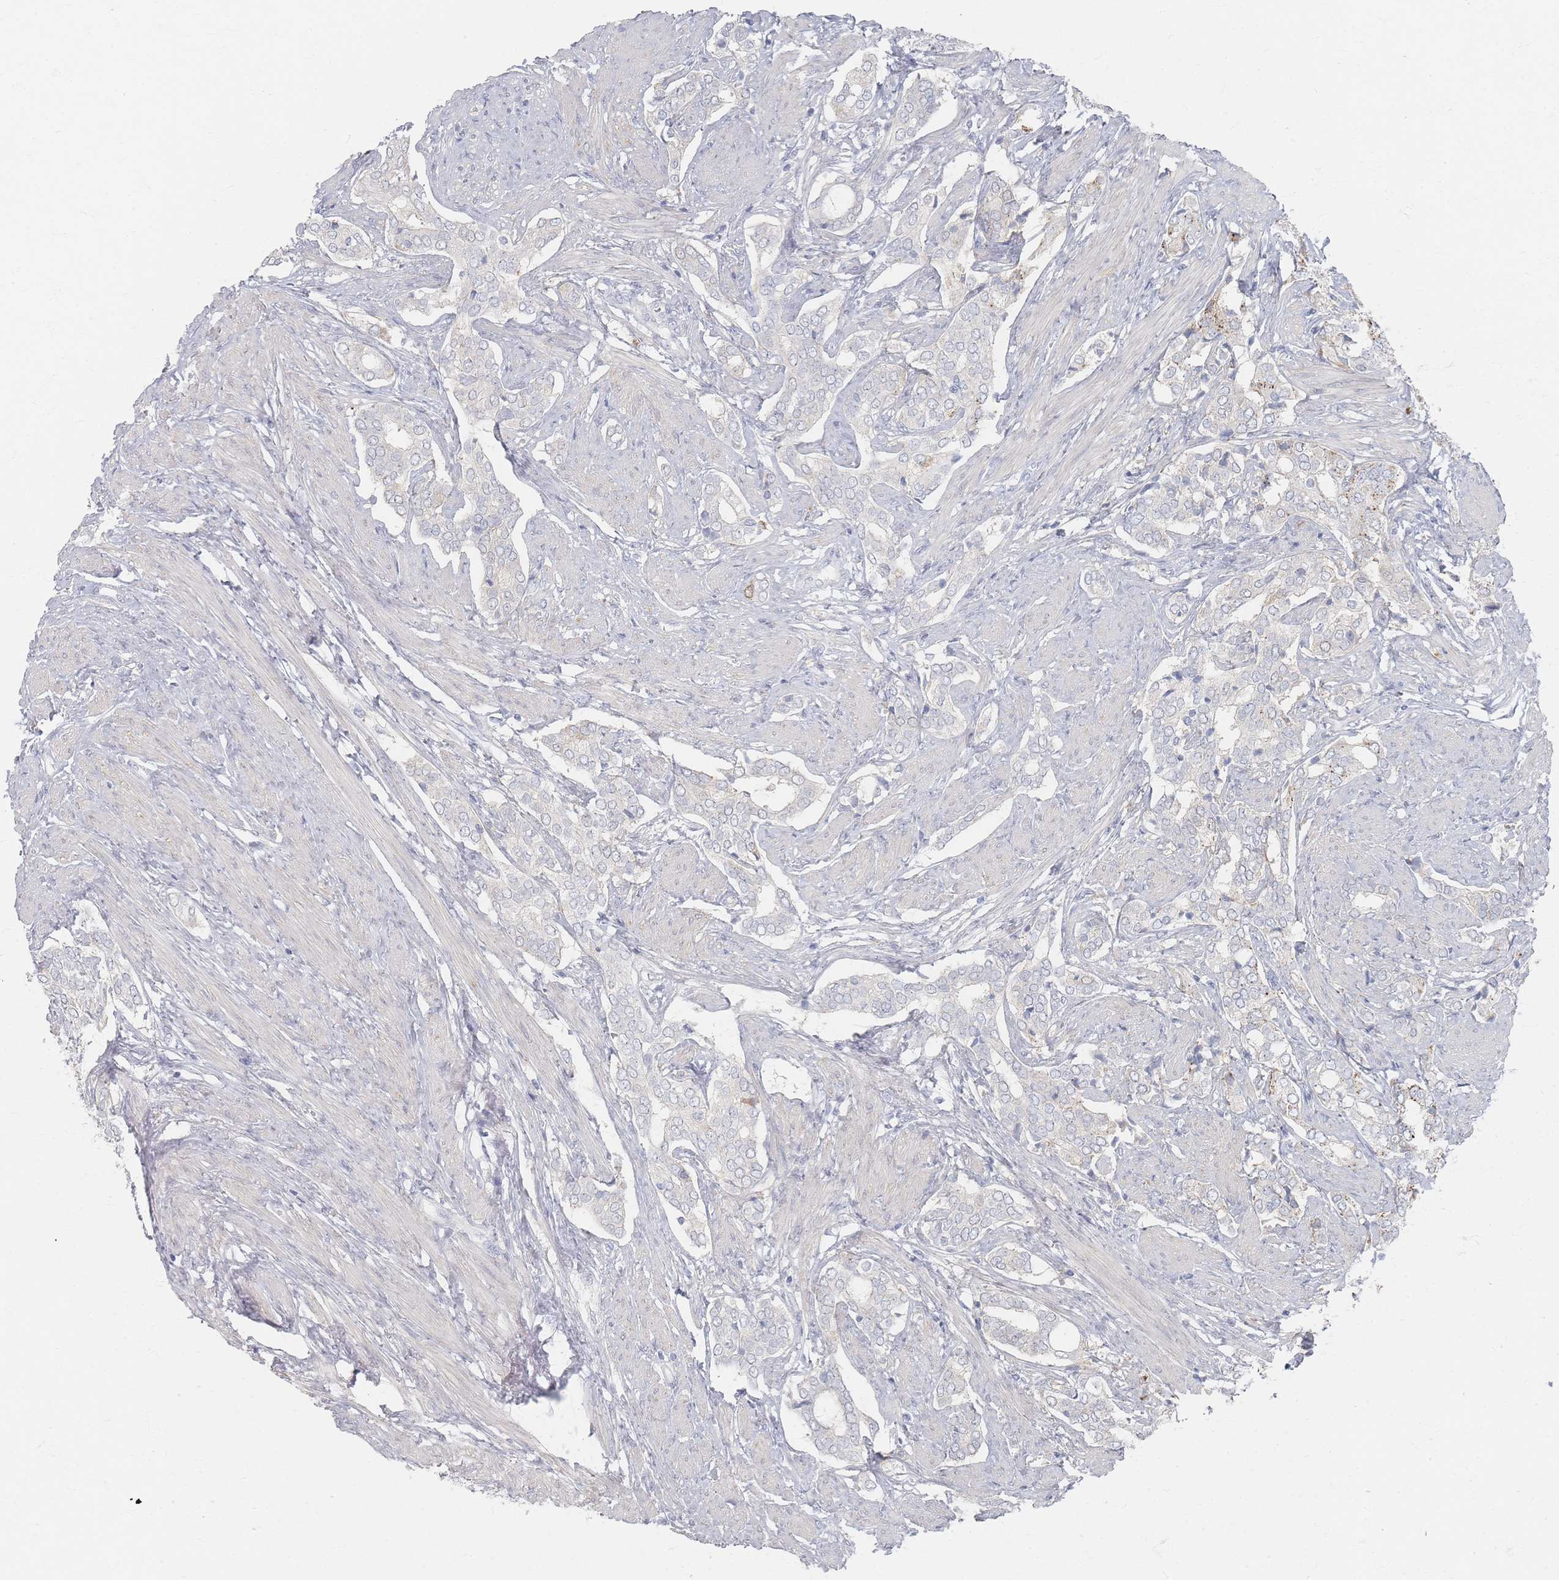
{"staining": {"intensity": "strong", "quantity": "25%-75%", "location": "cytoplasmic/membranous"}, "tissue": "prostate cancer", "cell_type": "Tumor cells", "image_type": "cancer", "snomed": [{"axis": "morphology", "description": "Adenocarcinoma, High grade"}, {"axis": "topography", "description": "Prostate"}], "caption": "A high amount of strong cytoplasmic/membranous expression is identified in approximately 25%-75% of tumor cells in prostate cancer tissue.", "gene": "SLC2A11", "patient": {"sex": "male", "age": 71}}